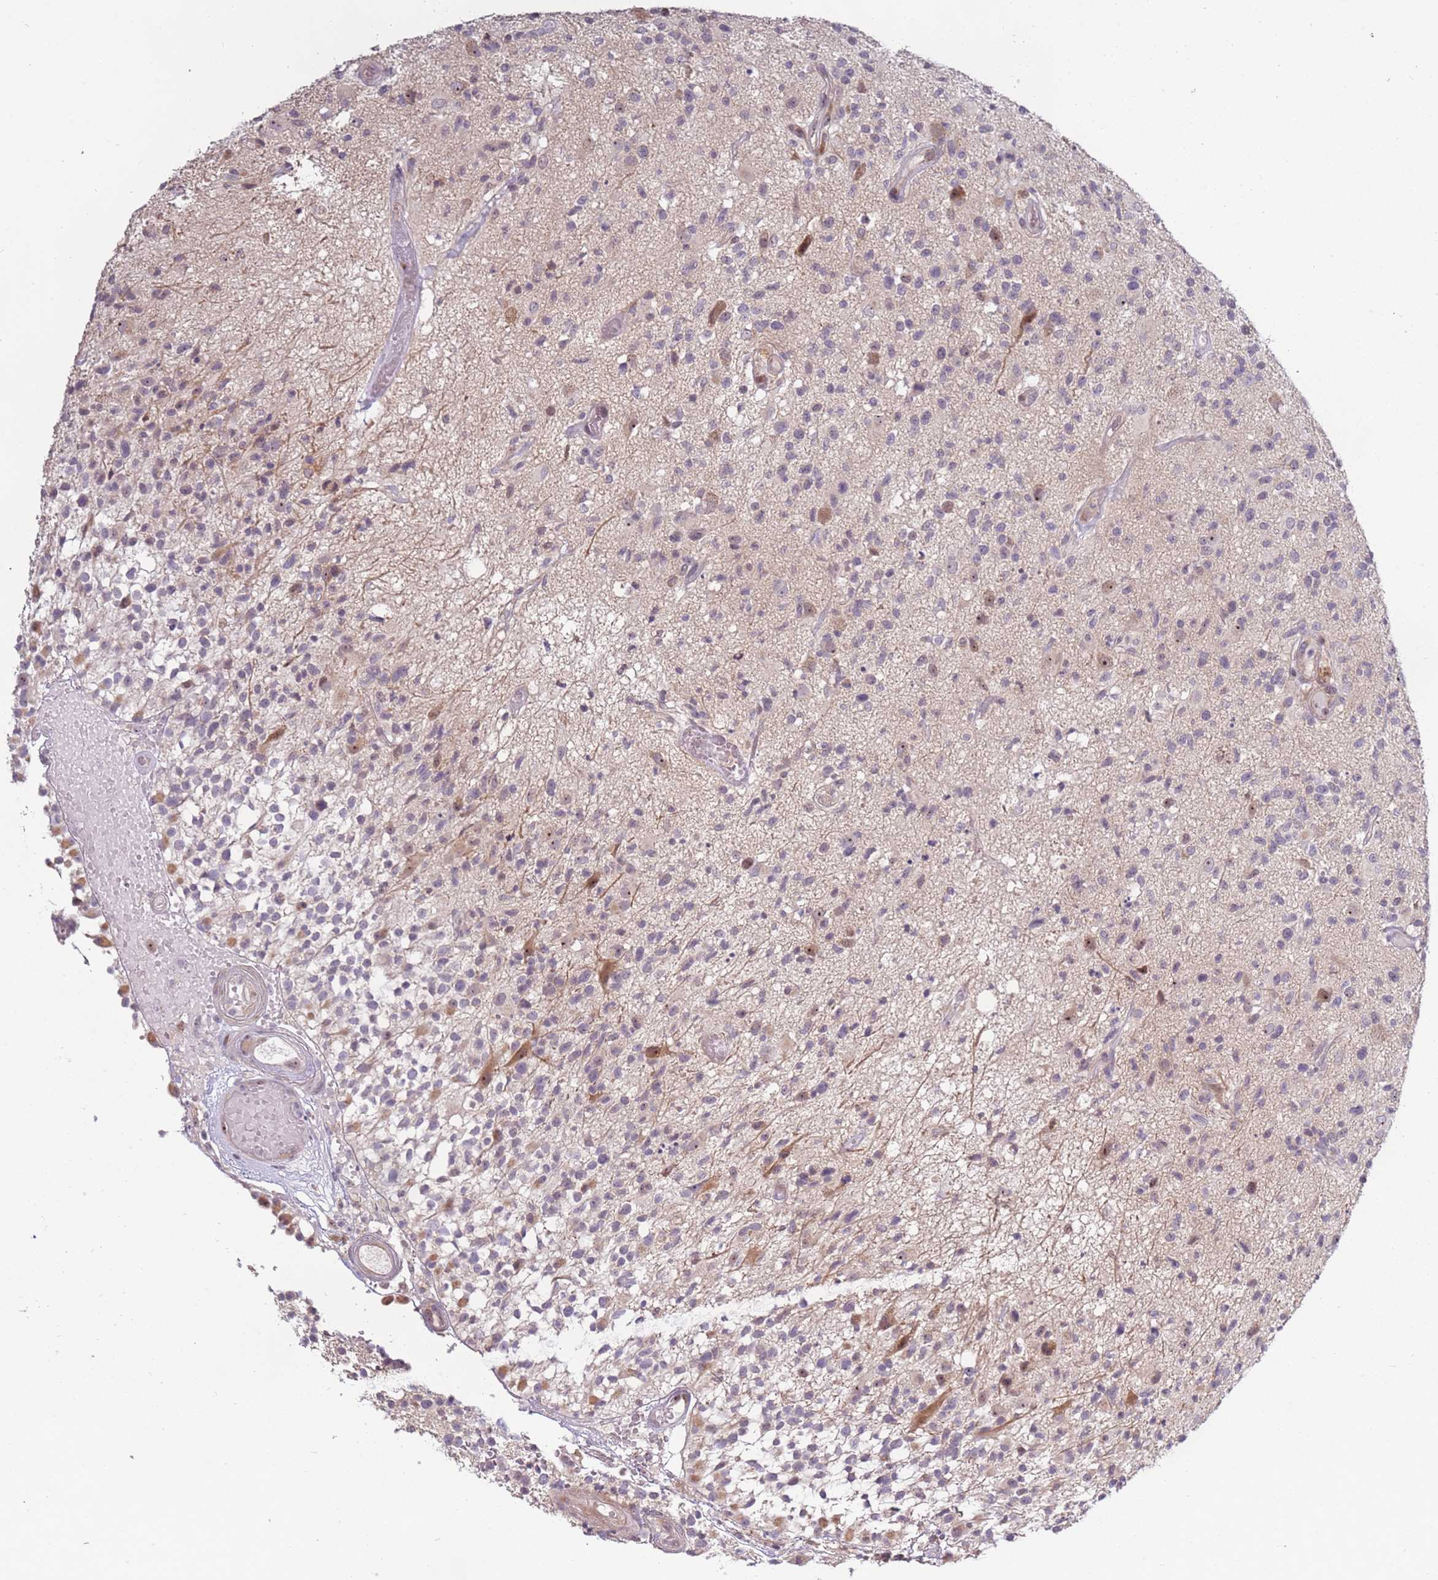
{"staining": {"intensity": "moderate", "quantity": "<25%", "location": "nuclear"}, "tissue": "glioma", "cell_type": "Tumor cells", "image_type": "cancer", "snomed": [{"axis": "morphology", "description": "Glioma, malignant, High grade"}, {"axis": "morphology", "description": "Glioblastoma, NOS"}, {"axis": "topography", "description": "Brain"}], "caption": "Protein expression analysis of human glioblastoma reveals moderate nuclear positivity in approximately <25% of tumor cells.", "gene": "UCMA", "patient": {"sex": "male", "age": 60}}